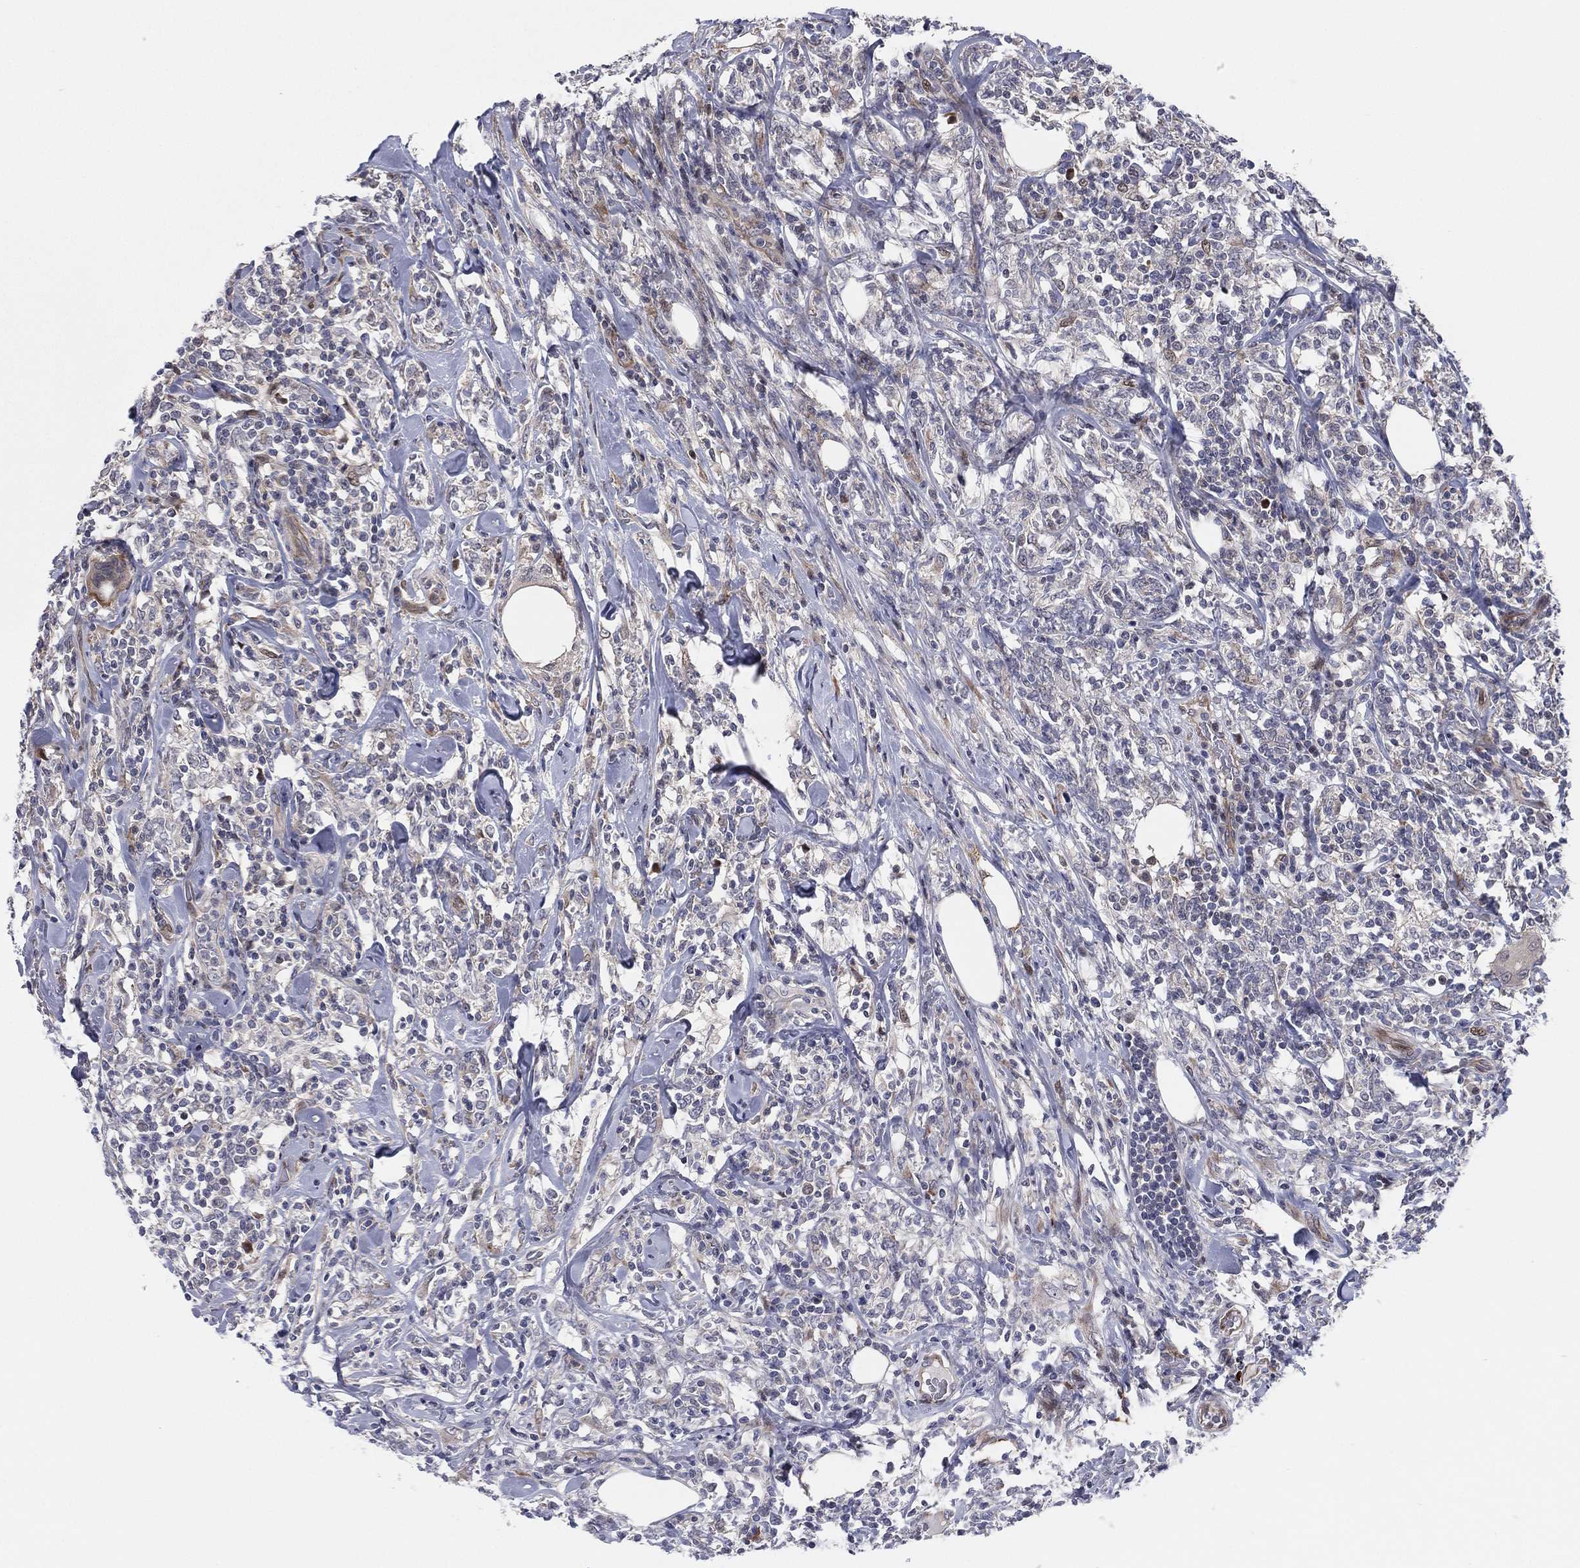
{"staining": {"intensity": "weak", "quantity": "<25%", "location": "cytoplasmic/membranous"}, "tissue": "lymphoma", "cell_type": "Tumor cells", "image_type": "cancer", "snomed": [{"axis": "morphology", "description": "Malignant lymphoma, non-Hodgkin's type, High grade"}, {"axis": "topography", "description": "Lymph node"}], "caption": "Malignant lymphoma, non-Hodgkin's type (high-grade) stained for a protein using immunohistochemistry exhibits no positivity tumor cells.", "gene": "UTP14A", "patient": {"sex": "female", "age": 84}}